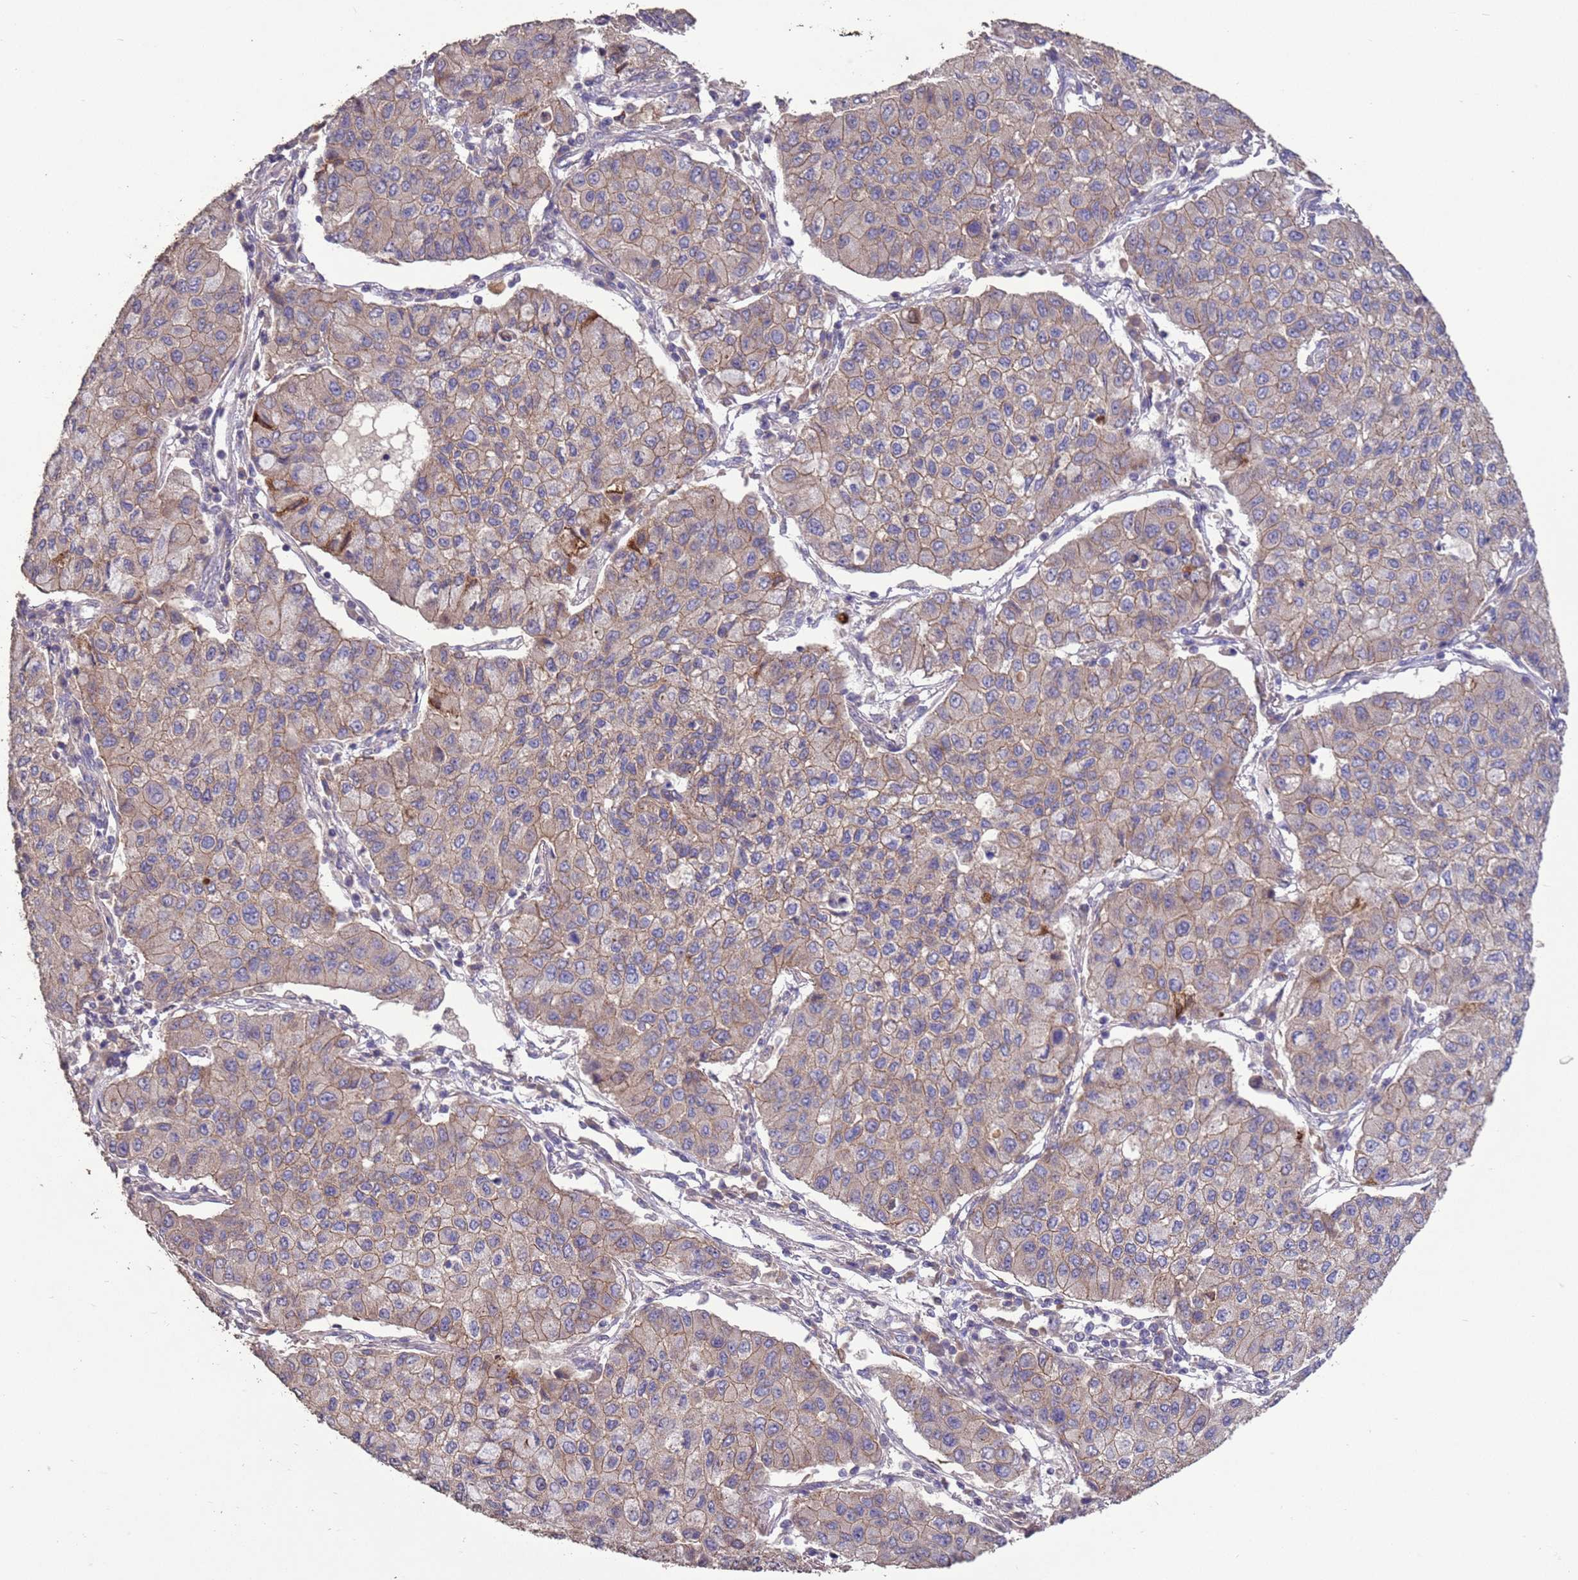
{"staining": {"intensity": "weak", "quantity": "25%-75%", "location": "cytoplasmic/membranous"}, "tissue": "lung cancer", "cell_type": "Tumor cells", "image_type": "cancer", "snomed": [{"axis": "morphology", "description": "Squamous cell carcinoma, NOS"}, {"axis": "topography", "description": "Lung"}], "caption": "Tumor cells display low levels of weak cytoplasmic/membranous expression in about 25%-75% of cells in lung cancer (squamous cell carcinoma). (DAB (3,3'-diaminobenzidine) IHC, brown staining for protein, blue staining for nuclei).", "gene": "SLC9B2", "patient": {"sex": "male", "age": 74}}